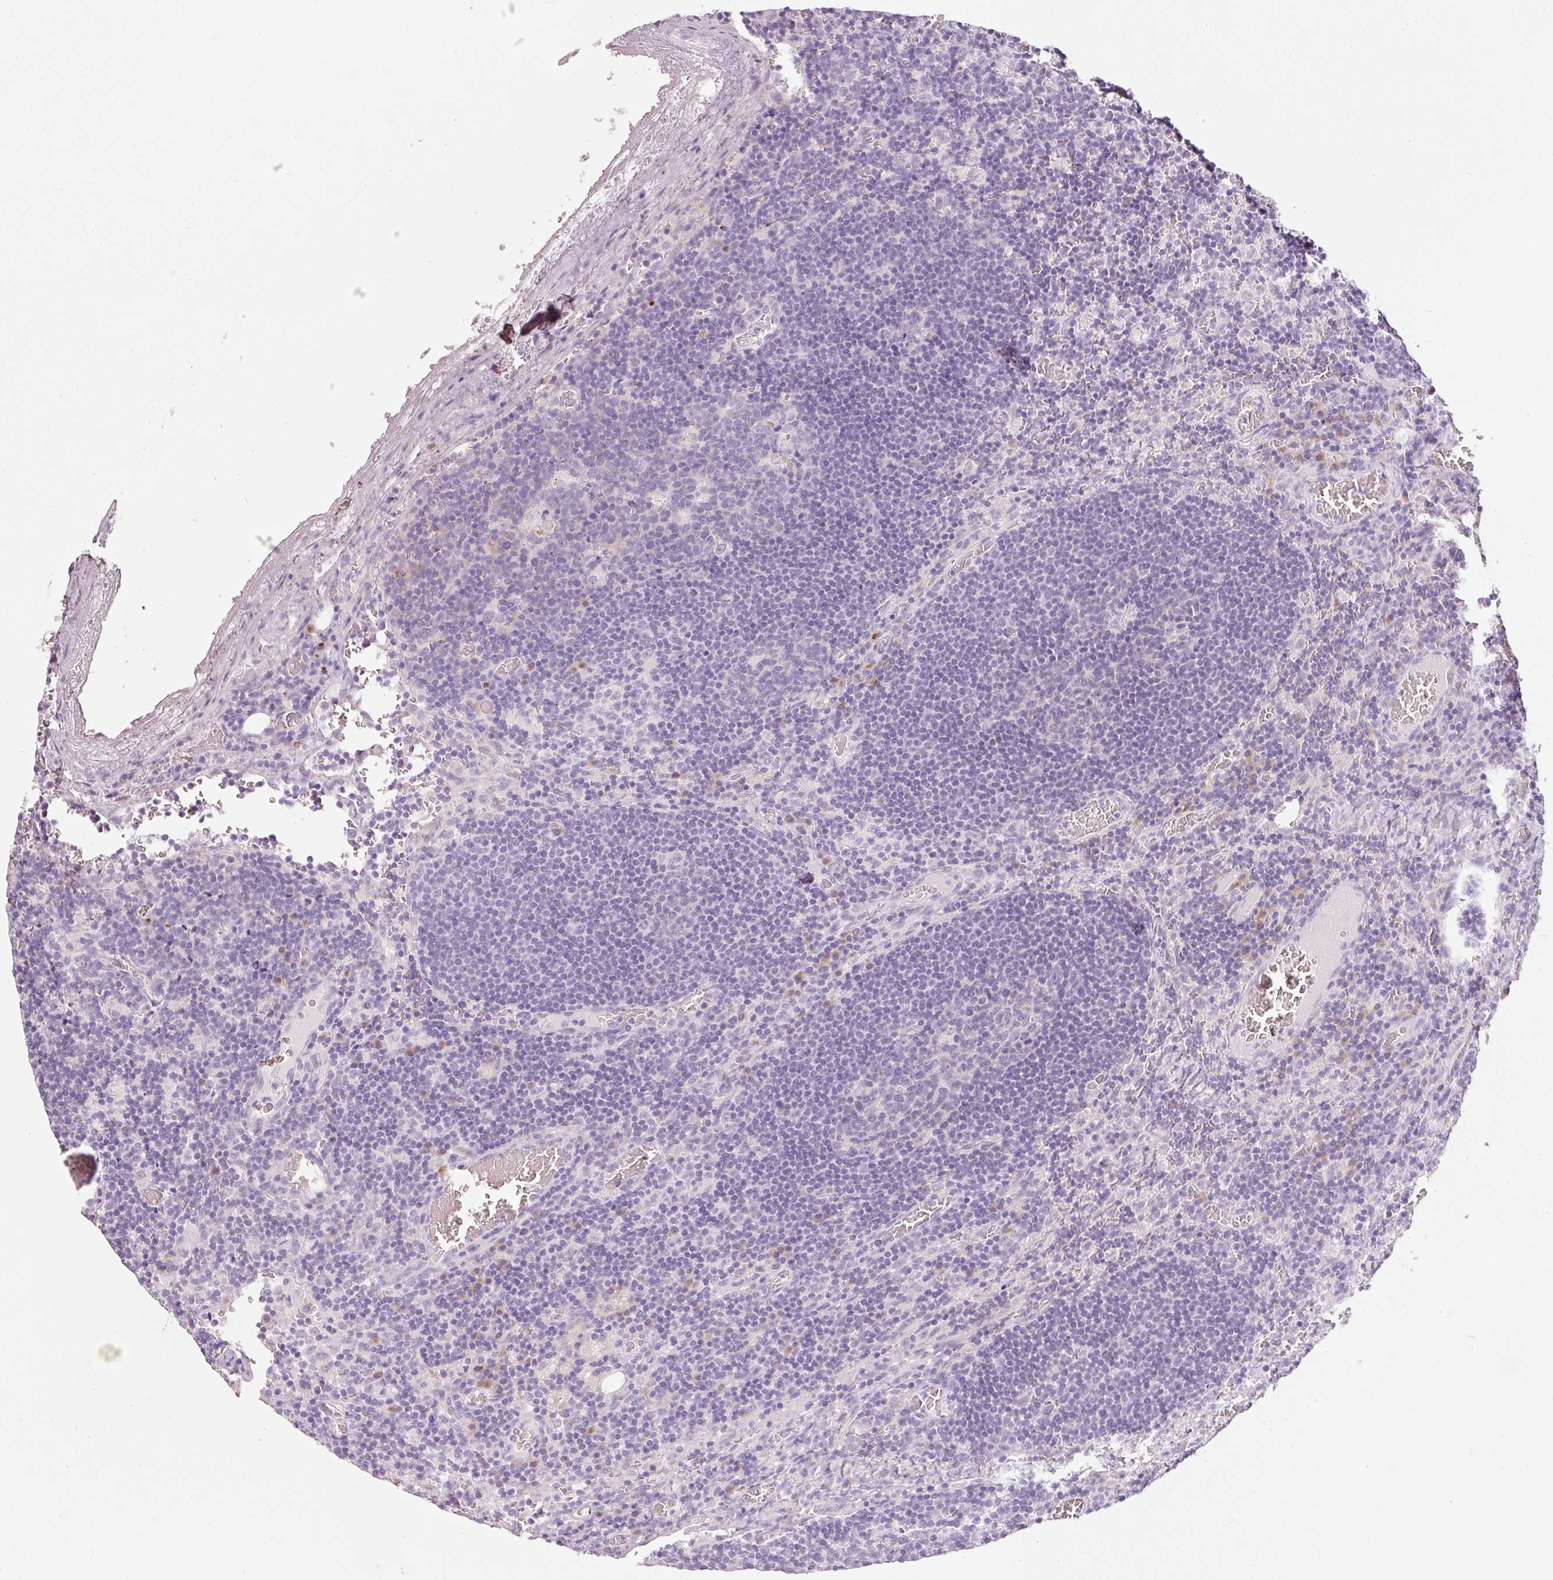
{"staining": {"intensity": "negative", "quantity": "none", "location": "none"}, "tissue": "lymph node", "cell_type": "Non-germinal center cells", "image_type": "normal", "snomed": [{"axis": "morphology", "description": "Normal tissue, NOS"}, {"axis": "topography", "description": "Lymph node"}], "caption": "Micrograph shows no significant protein expression in non-germinal center cells of normal lymph node.", "gene": "PDXDC1", "patient": {"sex": "male", "age": 50}}